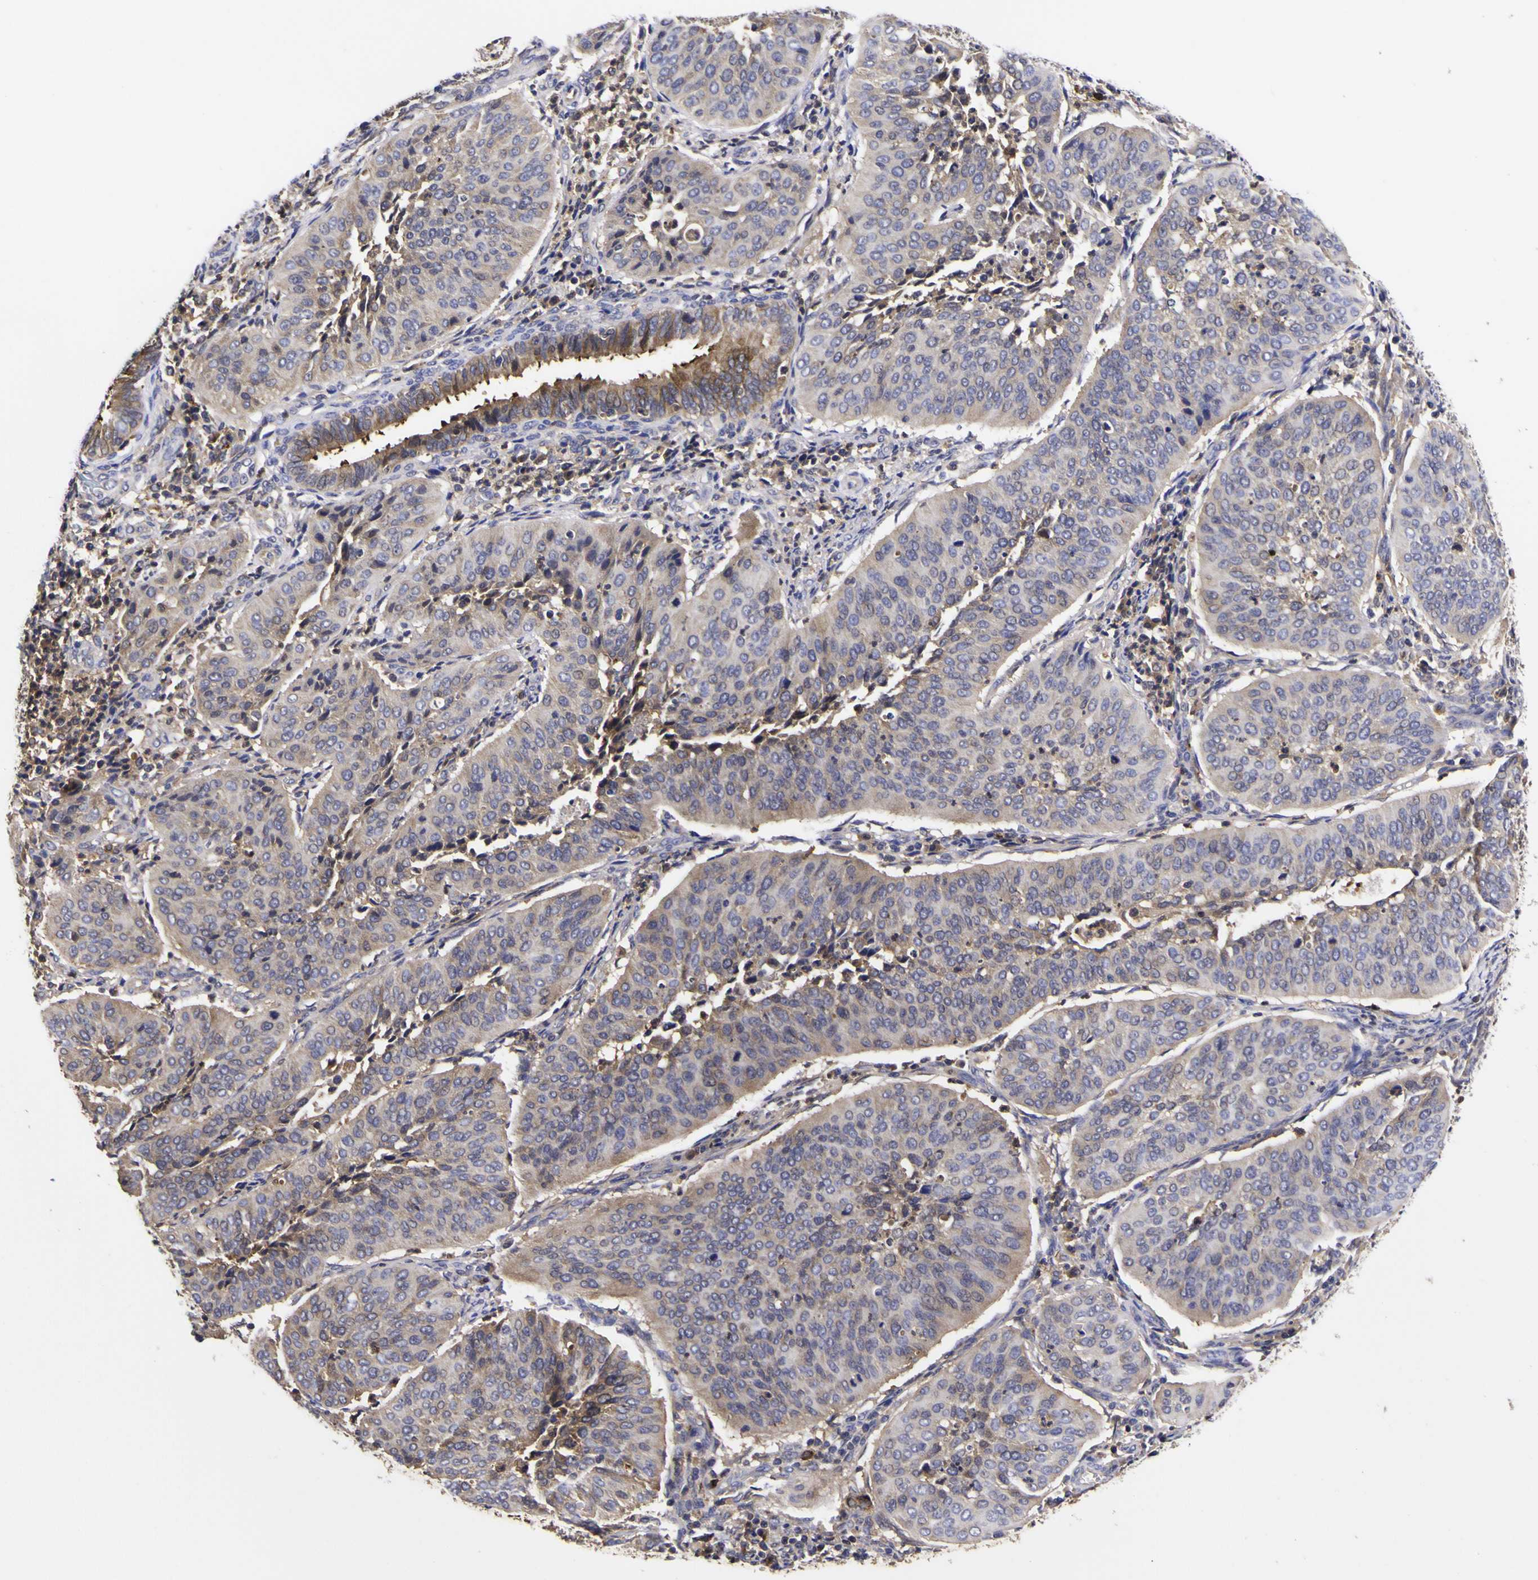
{"staining": {"intensity": "negative", "quantity": "none", "location": "none"}, "tissue": "cervical cancer", "cell_type": "Tumor cells", "image_type": "cancer", "snomed": [{"axis": "morphology", "description": "Normal tissue, NOS"}, {"axis": "morphology", "description": "Squamous cell carcinoma, NOS"}, {"axis": "topography", "description": "Cervix"}], "caption": "Photomicrograph shows no significant protein staining in tumor cells of cervical cancer.", "gene": "MAPK14", "patient": {"sex": "female", "age": 39}}